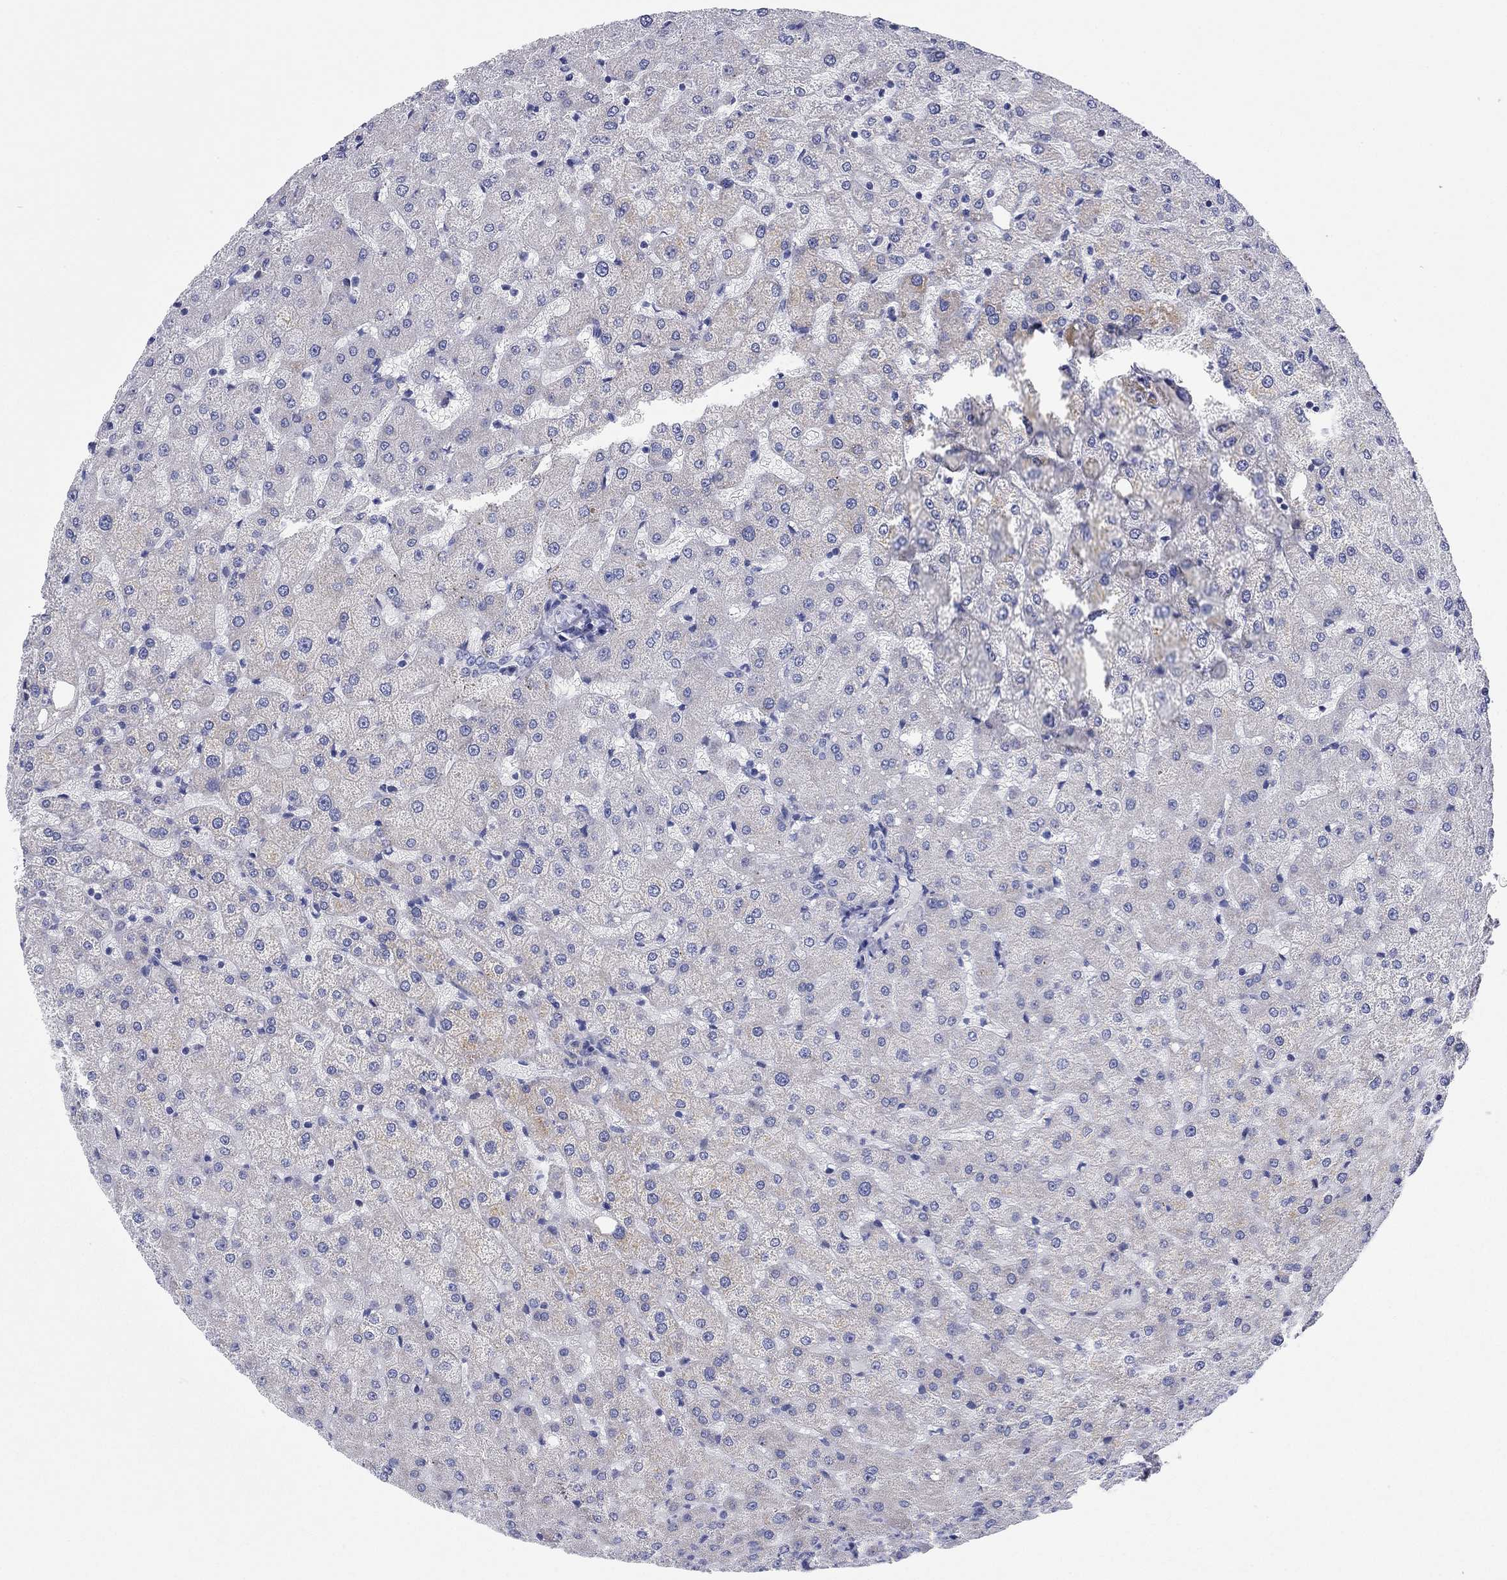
{"staining": {"intensity": "negative", "quantity": "none", "location": "none"}, "tissue": "liver", "cell_type": "Cholangiocytes", "image_type": "normal", "snomed": [{"axis": "morphology", "description": "Normal tissue, NOS"}, {"axis": "topography", "description": "Liver"}], "caption": "Immunohistochemistry image of normal liver: human liver stained with DAB (3,3'-diaminobenzidine) reveals no significant protein staining in cholangiocytes. (DAB IHC, high magnification).", "gene": "CHI3L2", "patient": {"sex": "female", "age": 50}}